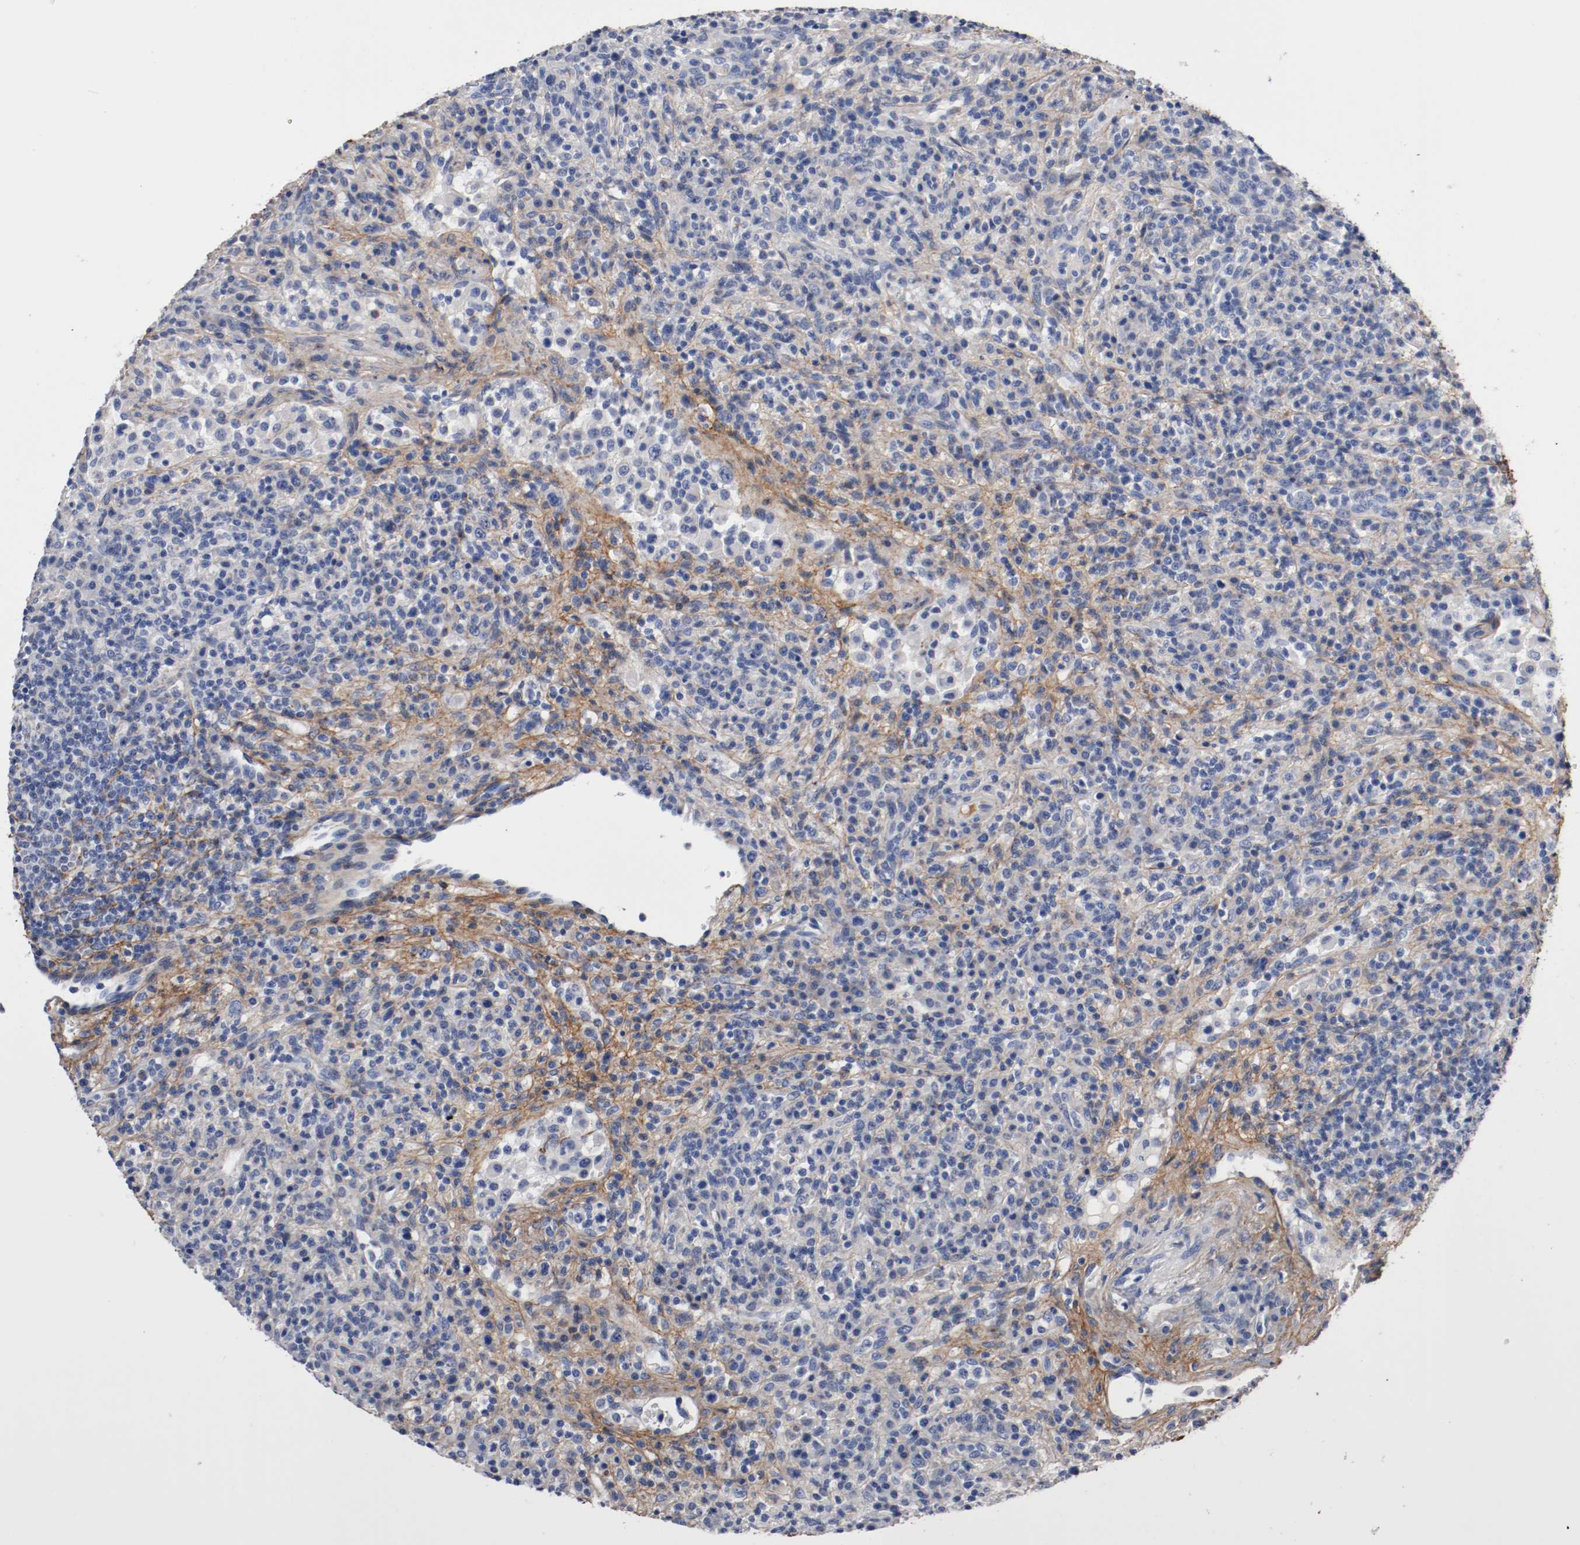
{"staining": {"intensity": "weak", "quantity": "<25%", "location": "cytoplasmic/membranous"}, "tissue": "lymphoma", "cell_type": "Tumor cells", "image_type": "cancer", "snomed": [{"axis": "morphology", "description": "Hodgkin's disease, NOS"}, {"axis": "topography", "description": "Lymph node"}], "caption": "This is an IHC micrograph of human Hodgkin's disease. There is no staining in tumor cells.", "gene": "TNC", "patient": {"sex": "male", "age": 65}}